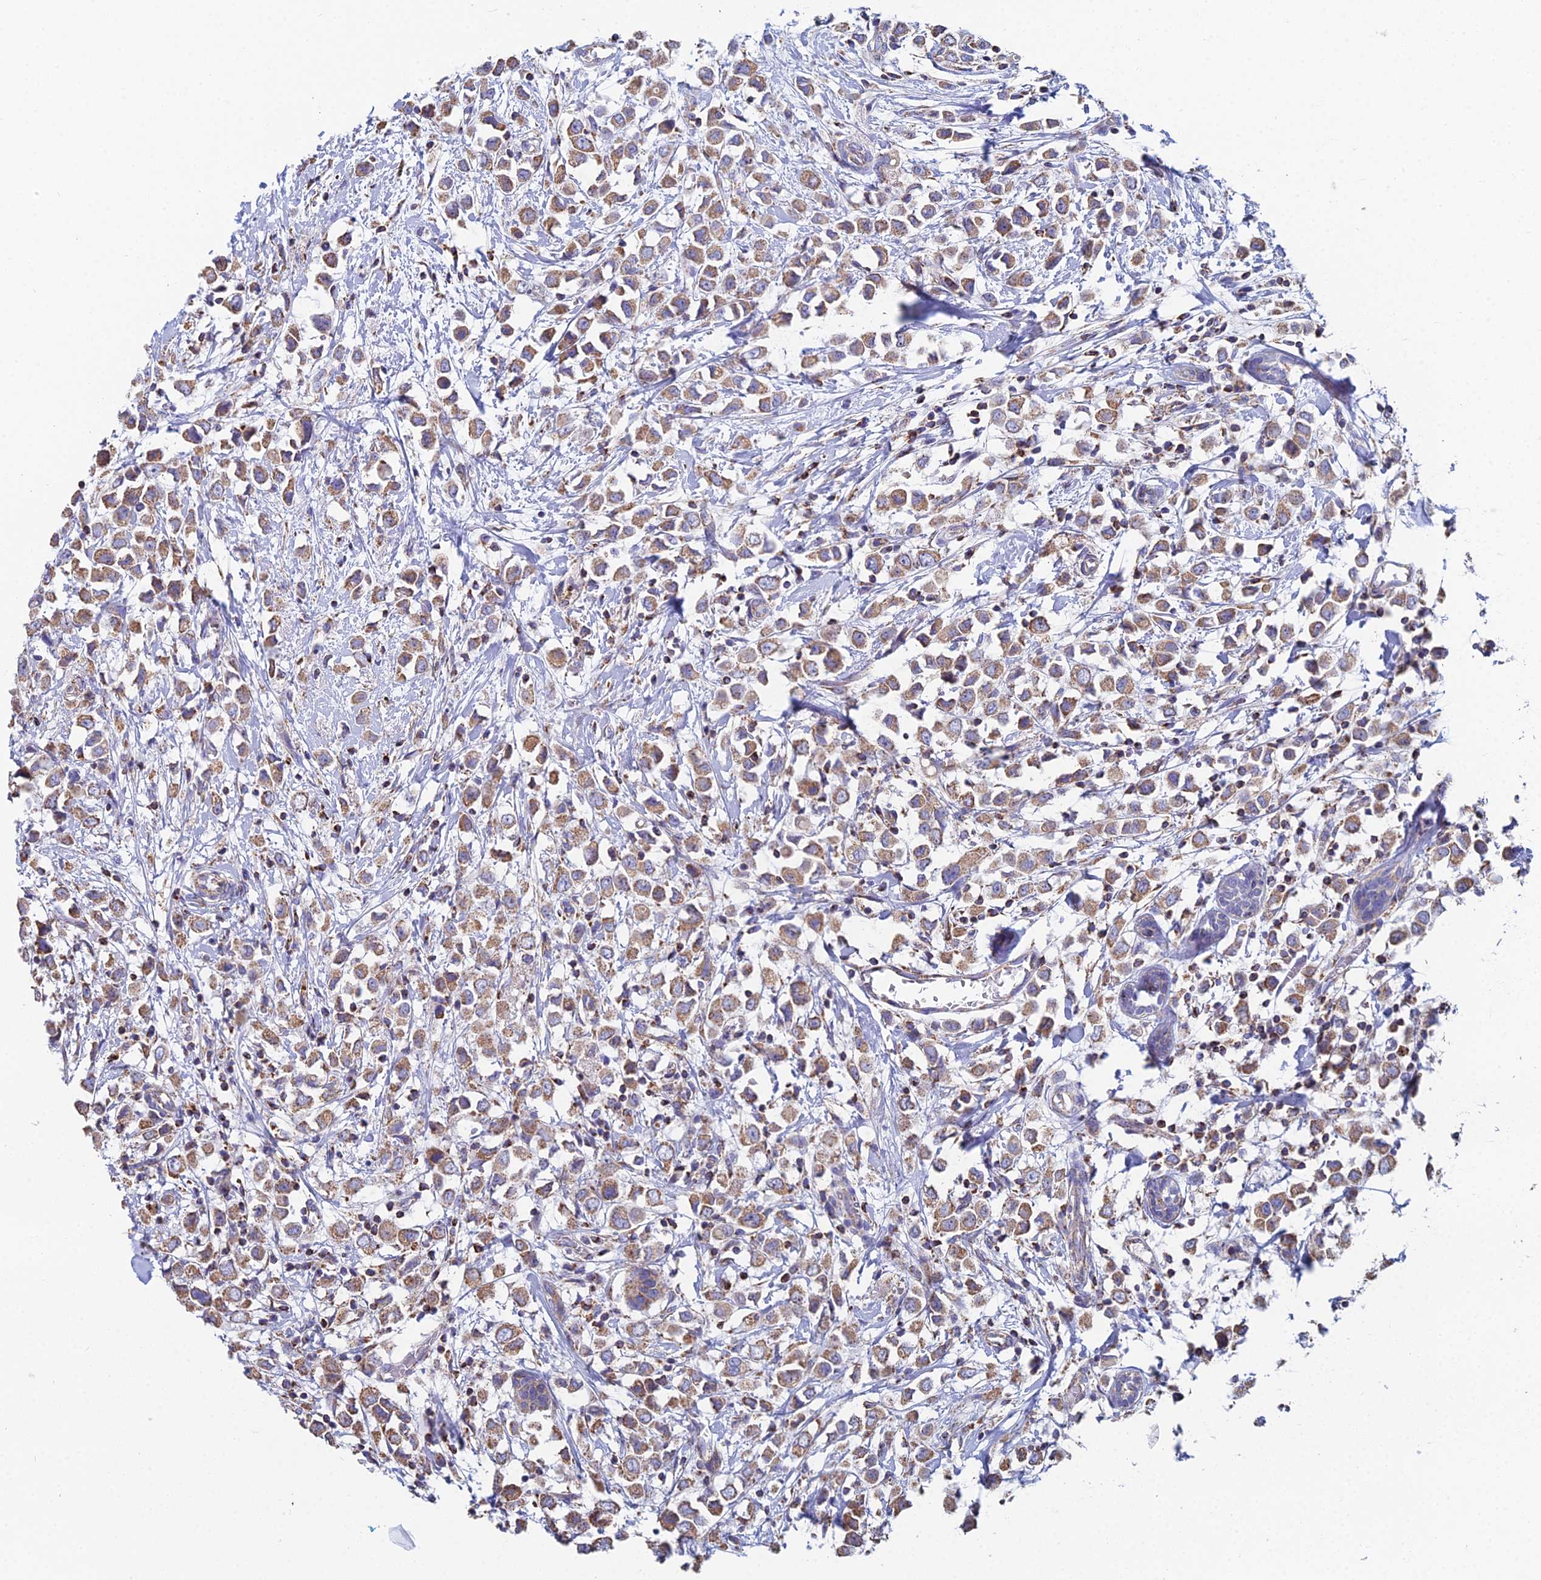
{"staining": {"intensity": "moderate", "quantity": ">75%", "location": "cytoplasmic/membranous"}, "tissue": "breast cancer", "cell_type": "Tumor cells", "image_type": "cancer", "snomed": [{"axis": "morphology", "description": "Duct carcinoma"}, {"axis": "topography", "description": "Breast"}], "caption": "Immunohistochemical staining of breast cancer (invasive ductal carcinoma) displays moderate cytoplasmic/membranous protein staining in approximately >75% of tumor cells.", "gene": "SPOCK2", "patient": {"sex": "female", "age": 61}}